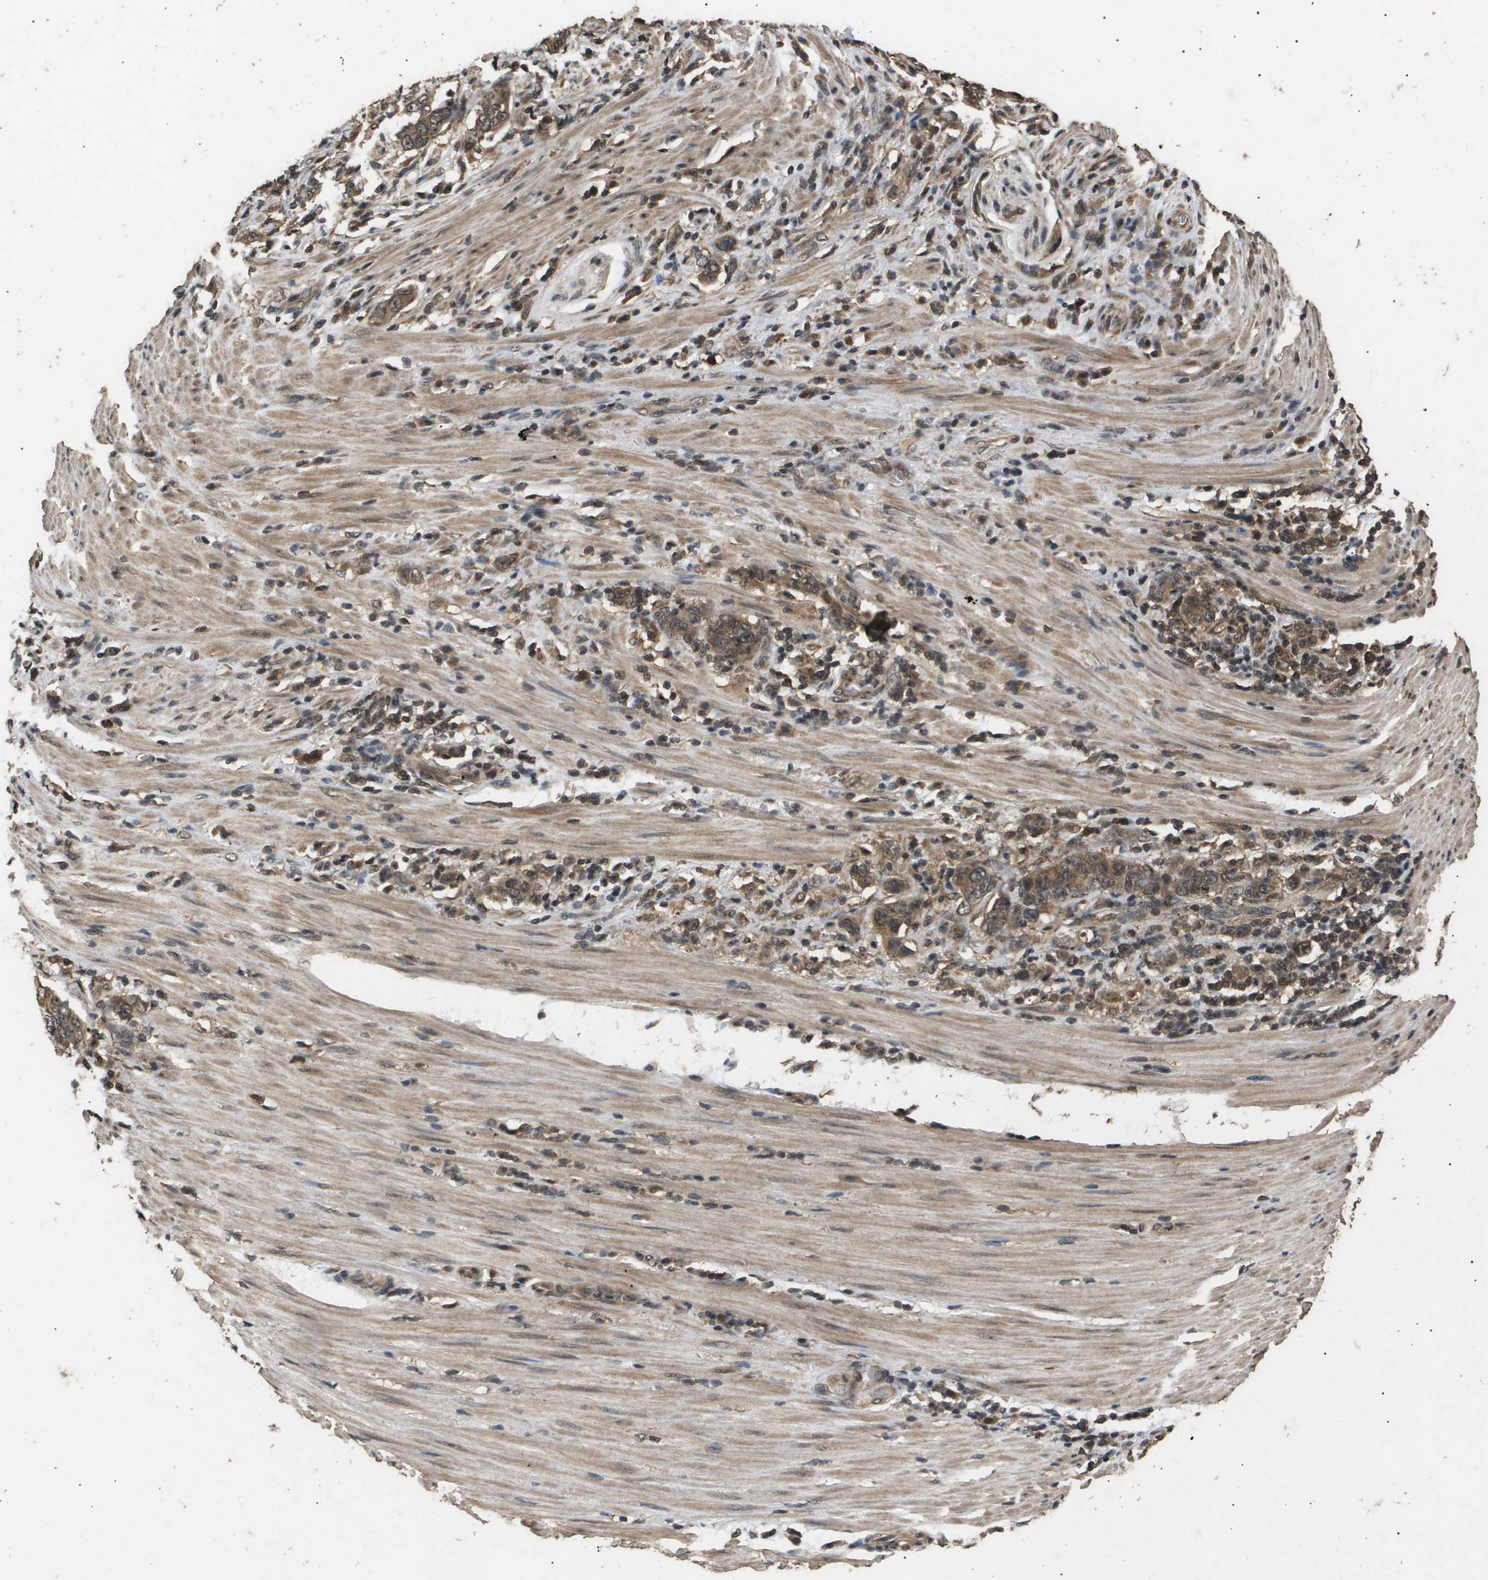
{"staining": {"intensity": "moderate", "quantity": ">75%", "location": "cytoplasmic/membranous"}, "tissue": "stomach cancer", "cell_type": "Tumor cells", "image_type": "cancer", "snomed": [{"axis": "morphology", "description": "Adenocarcinoma, NOS"}, {"axis": "topography", "description": "Stomach, lower"}], "caption": "Stomach adenocarcinoma was stained to show a protein in brown. There is medium levels of moderate cytoplasmic/membranous expression in approximately >75% of tumor cells.", "gene": "ING1", "patient": {"sex": "female", "age": 72}}